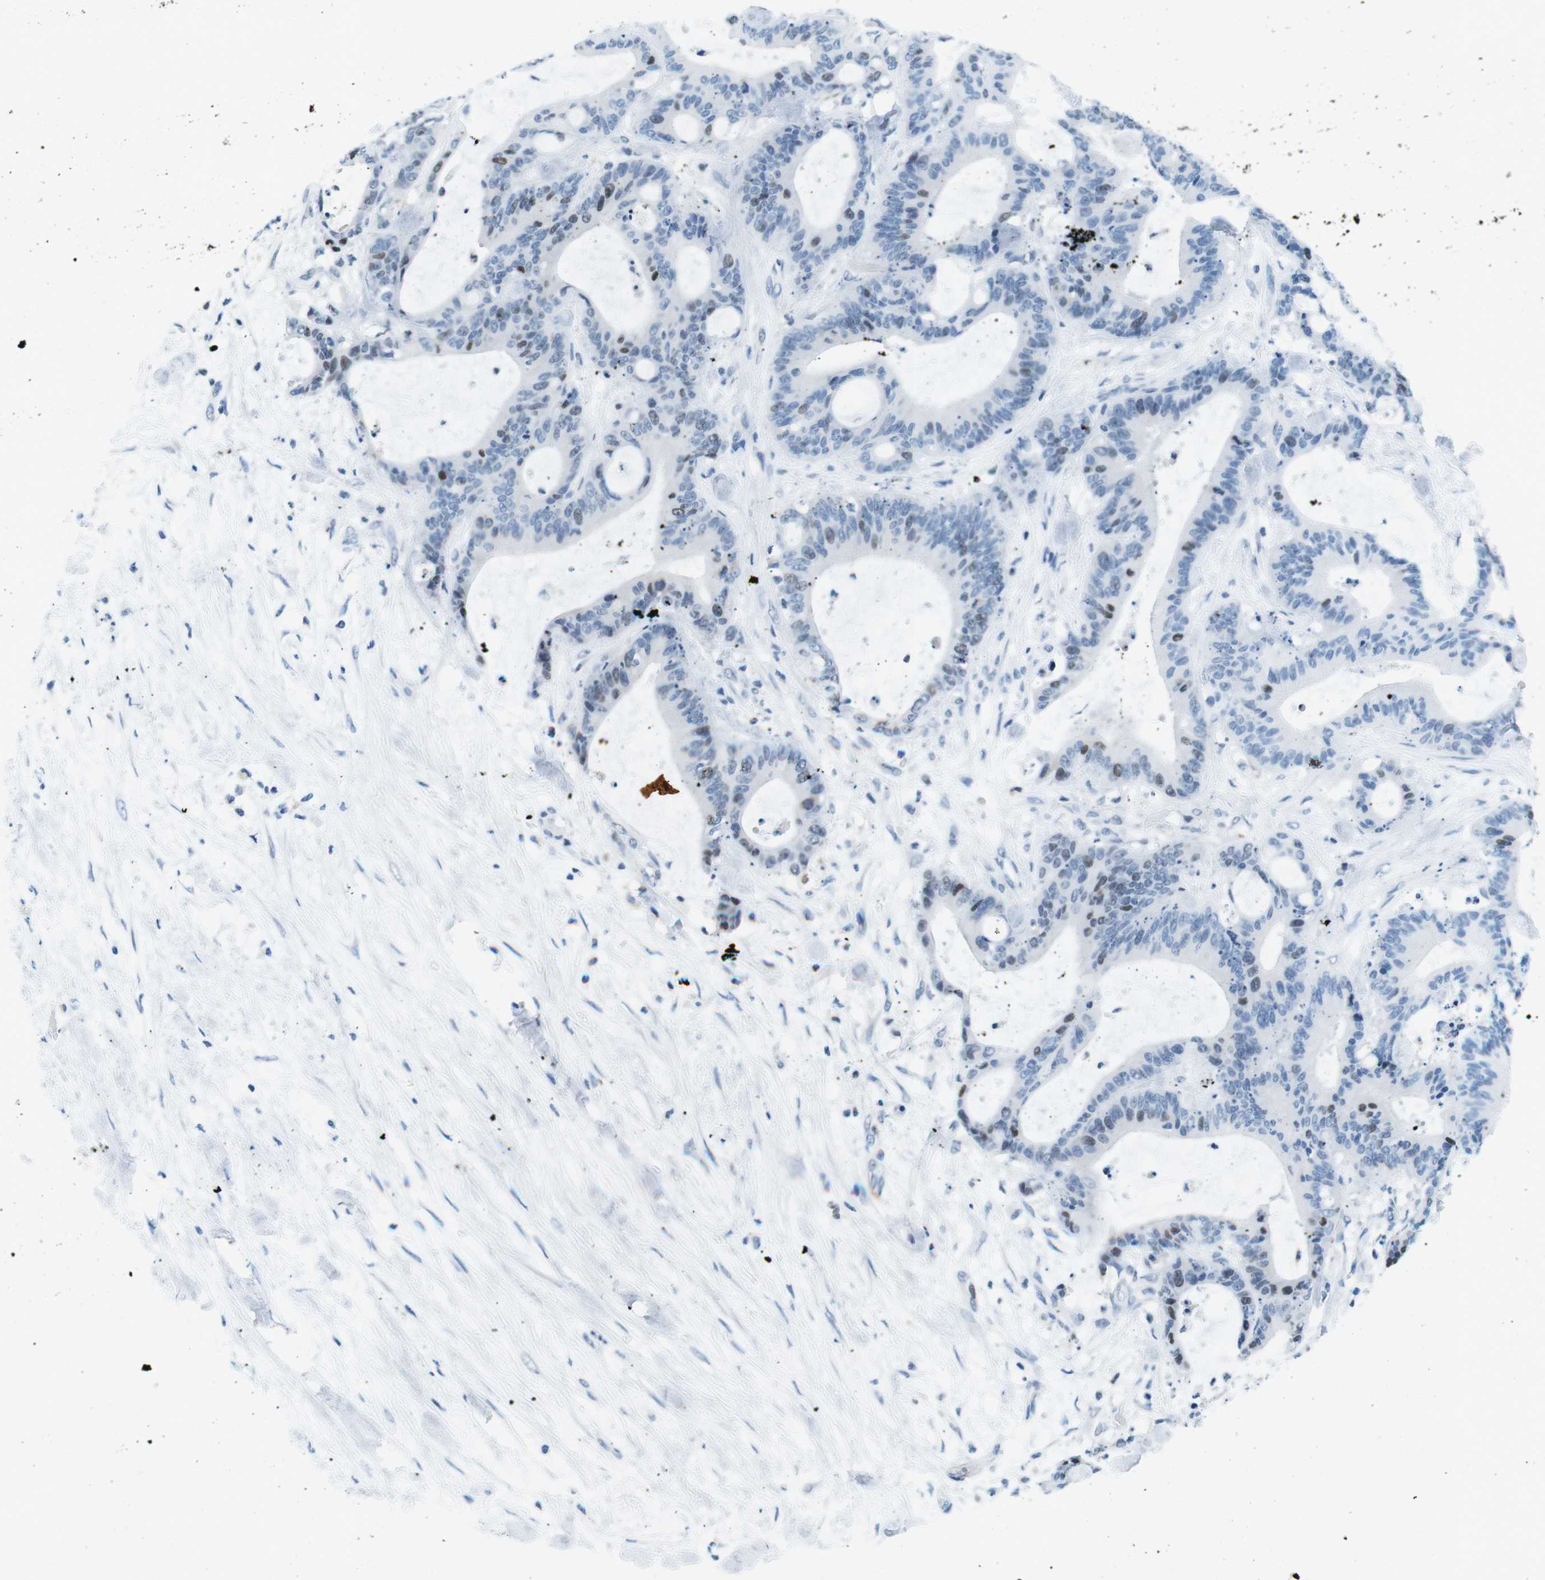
{"staining": {"intensity": "weak", "quantity": "<25%", "location": "nuclear"}, "tissue": "liver cancer", "cell_type": "Tumor cells", "image_type": "cancer", "snomed": [{"axis": "morphology", "description": "Cholangiocarcinoma"}, {"axis": "topography", "description": "Liver"}], "caption": "The immunohistochemistry (IHC) histopathology image has no significant expression in tumor cells of liver cancer tissue.", "gene": "CTAG1B", "patient": {"sex": "female", "age": 73}}